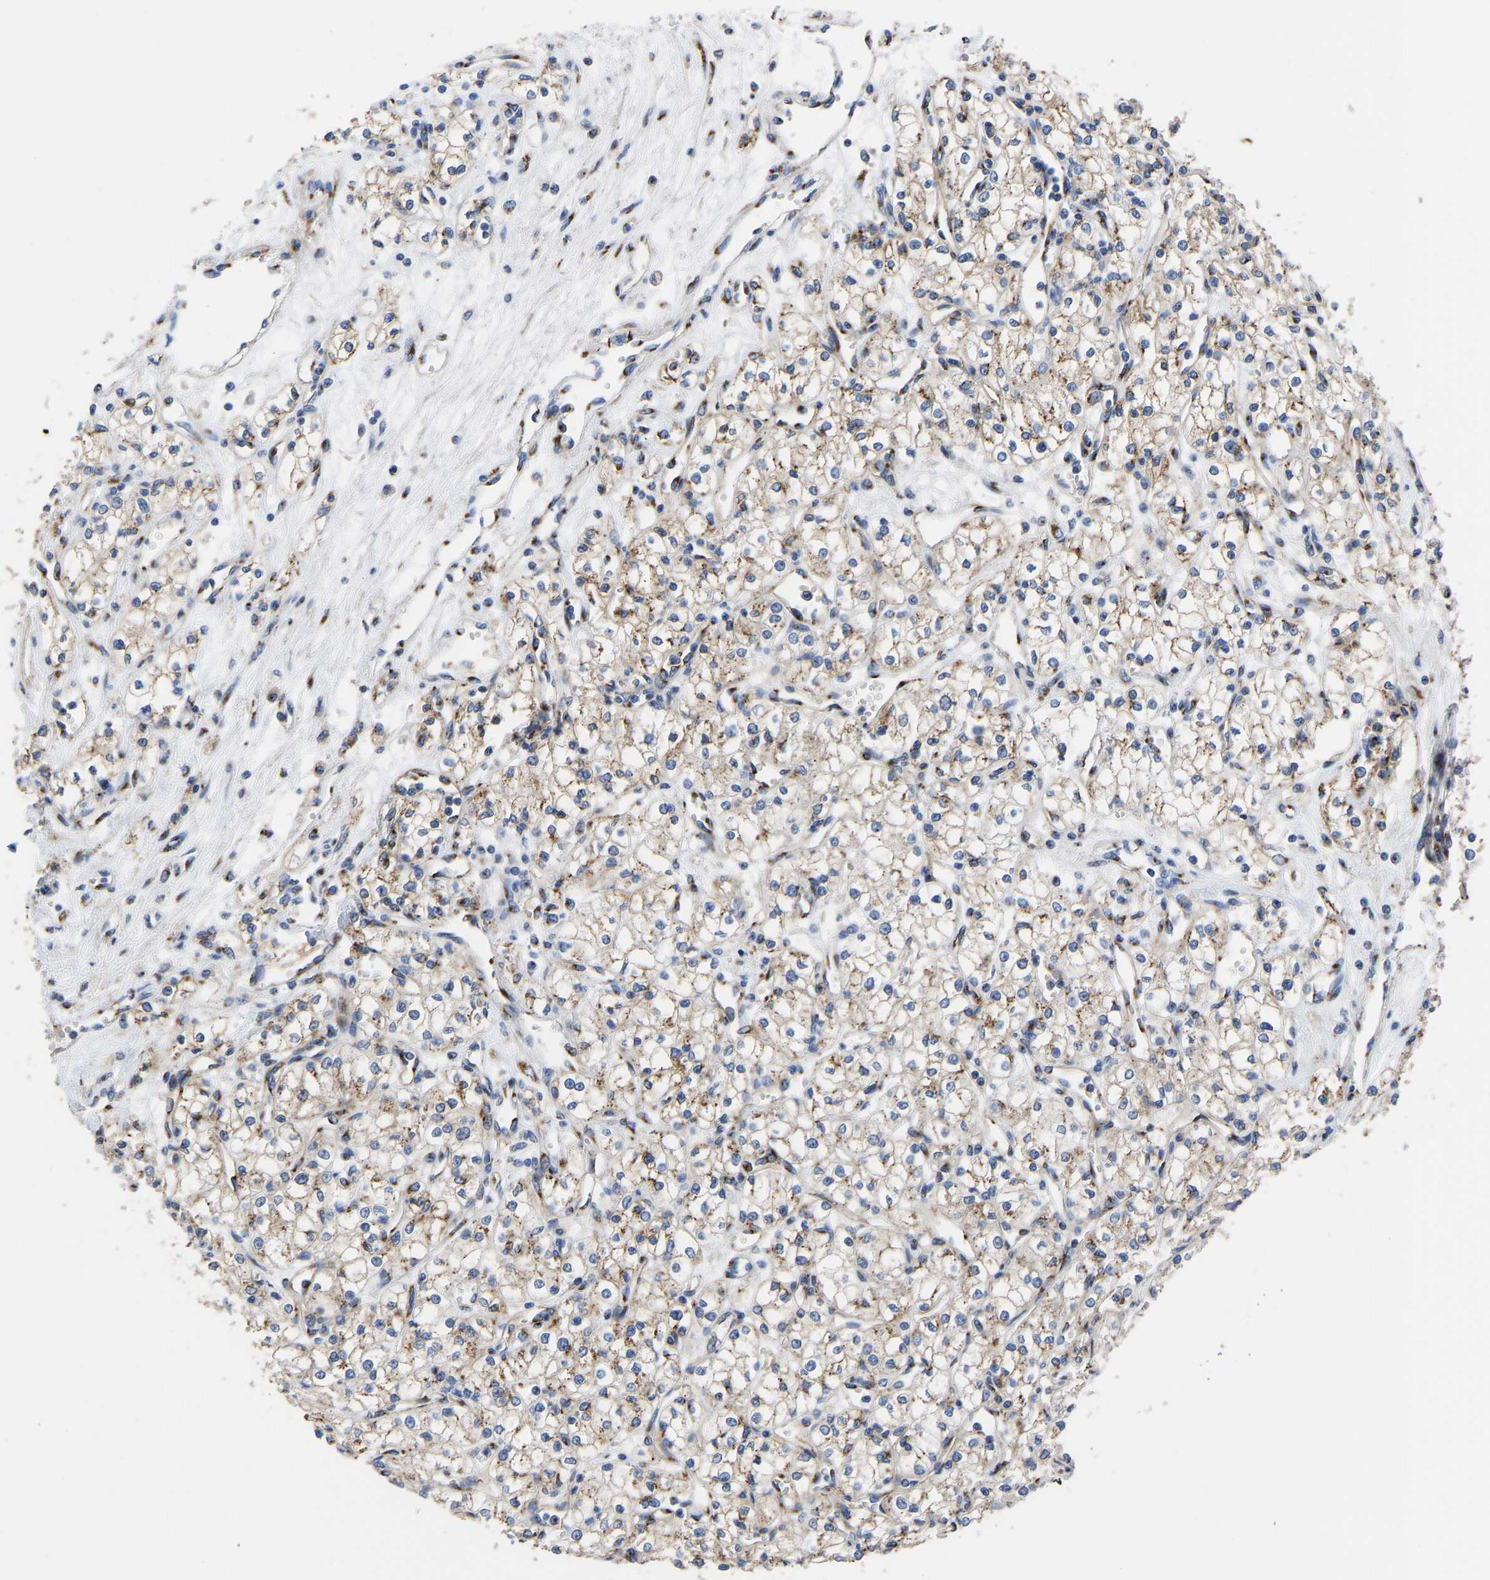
{"staining": {"intensity": "moderate", "quantity": ">75%", "location": "cytoplasmic/membranous"}, "tissue": "renal cancer", "cell_type": "Tumor cells", "image_type": "cancer", "snomed": [{"axis": "morphology", "description": "Adenocarcinoma, NOS"}, {"axis": "topography", "description": "Kidney"}], "caption": "Tumor cells exhibit moderate cytoplasmic/membranous expression in approximately >75% of cells in adenocarcinoma (renal). Using DAB (brown) and hematoxylin (blue) stains, captured at high magnification using brightfield microscopy.", "gene": "TMEM87A", "patient": {"sex": "male", "age": 59}}